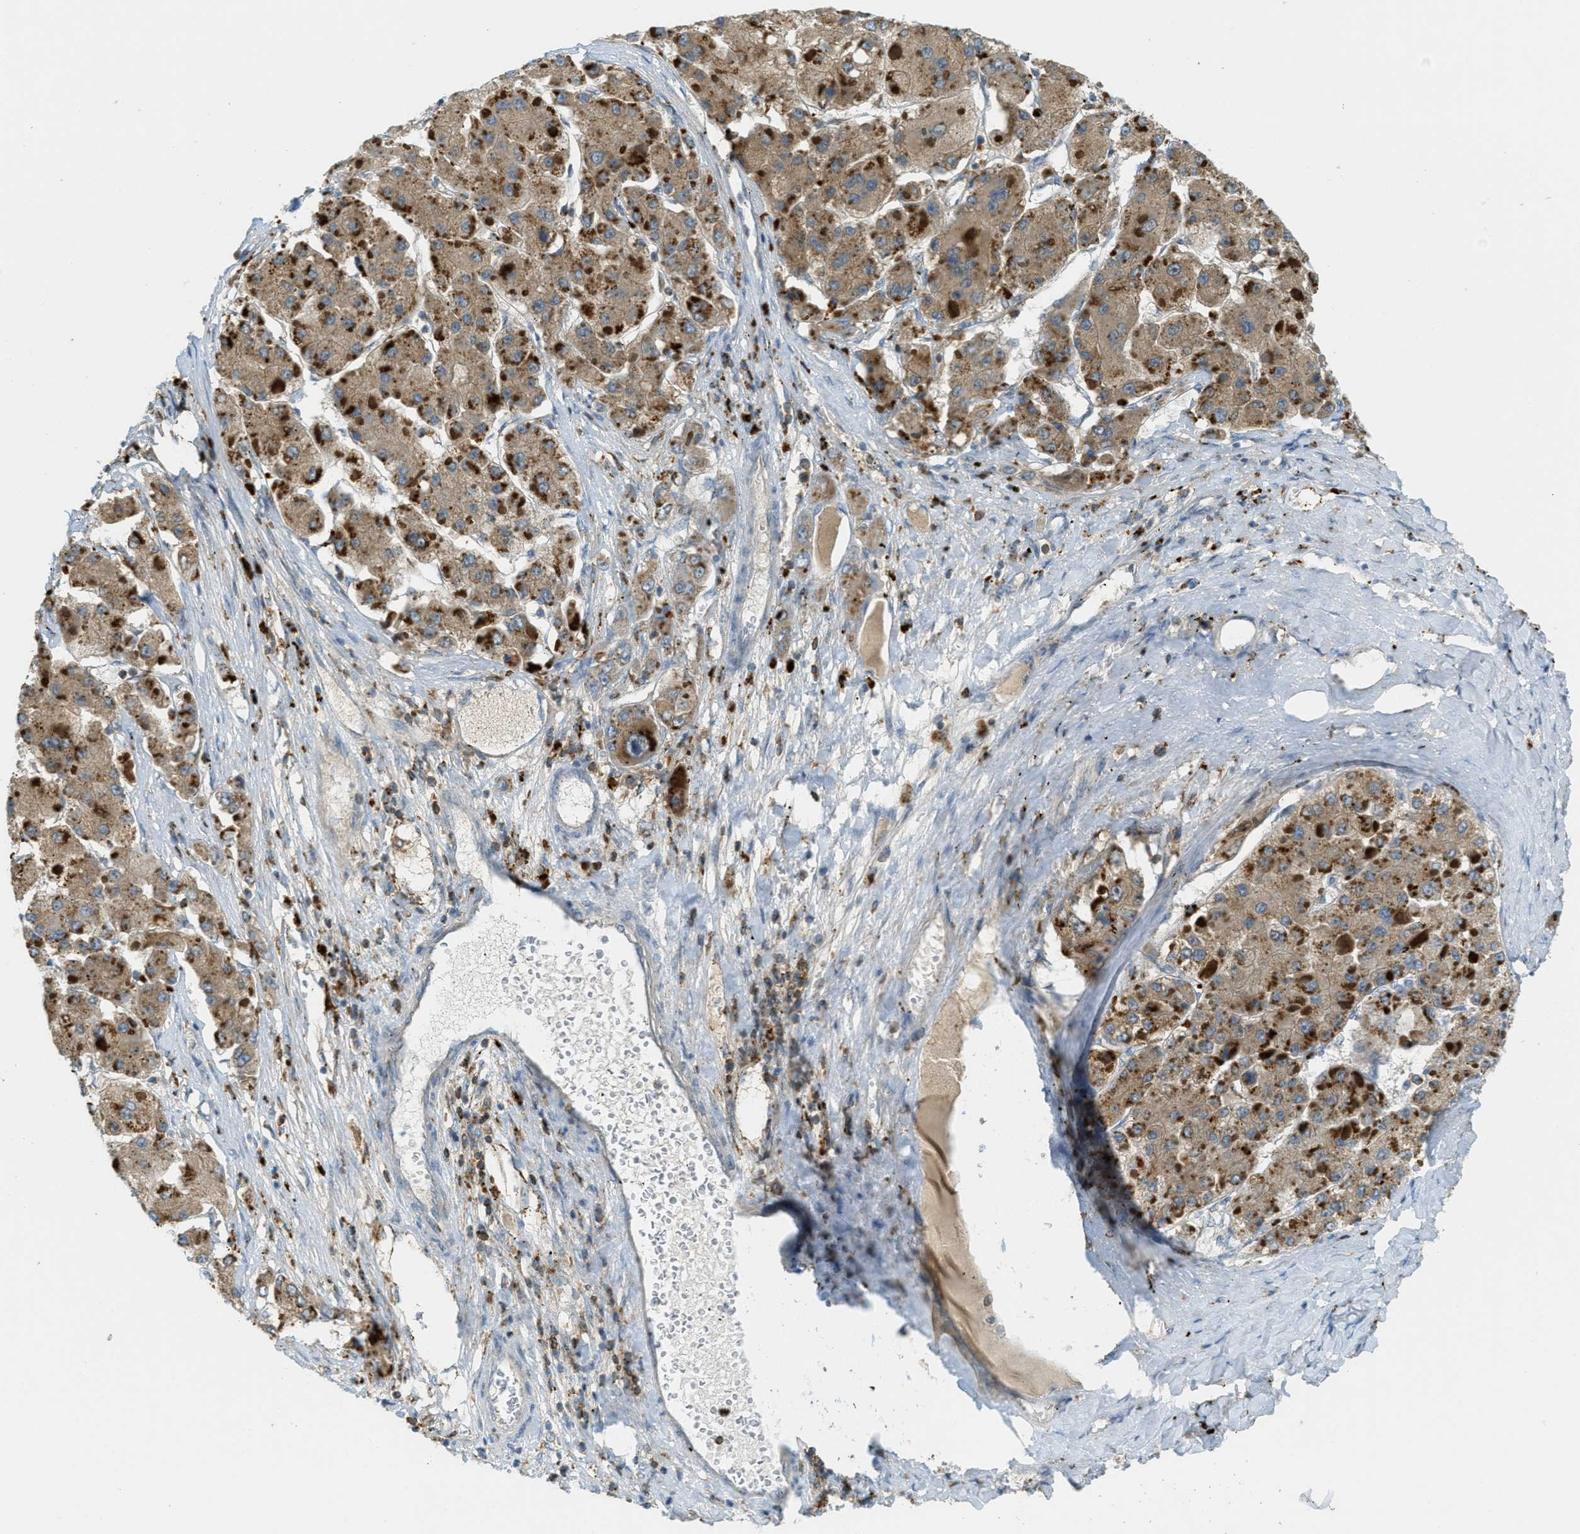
{"staining": {"intensity": "moderate", "quantity": ">75%", "location": "cytoplasmic/membranous"}, "tissue": "liver cancer", "cell_type": "Tumor cells", "image_type": "cancer", "snomed": [{"axis": "morphology", "description": "Carcinoma, Hepatocellular, NOS"}, {"axis": "topography", "description": "Liver"}], "caption": "Immunohistochemistry photomicrograph of neoplastic tissue: human liver cancer stained using immunohistochemistry (IHC) reveals medium levels of moderate protein expression localized specifically in the cytoplasmic/membranous of tumor cells, appearing as a cytoplasmic/membranous brown color.", "gene": "PLBD2", "patient": {"sex": "female", "age": 73}}